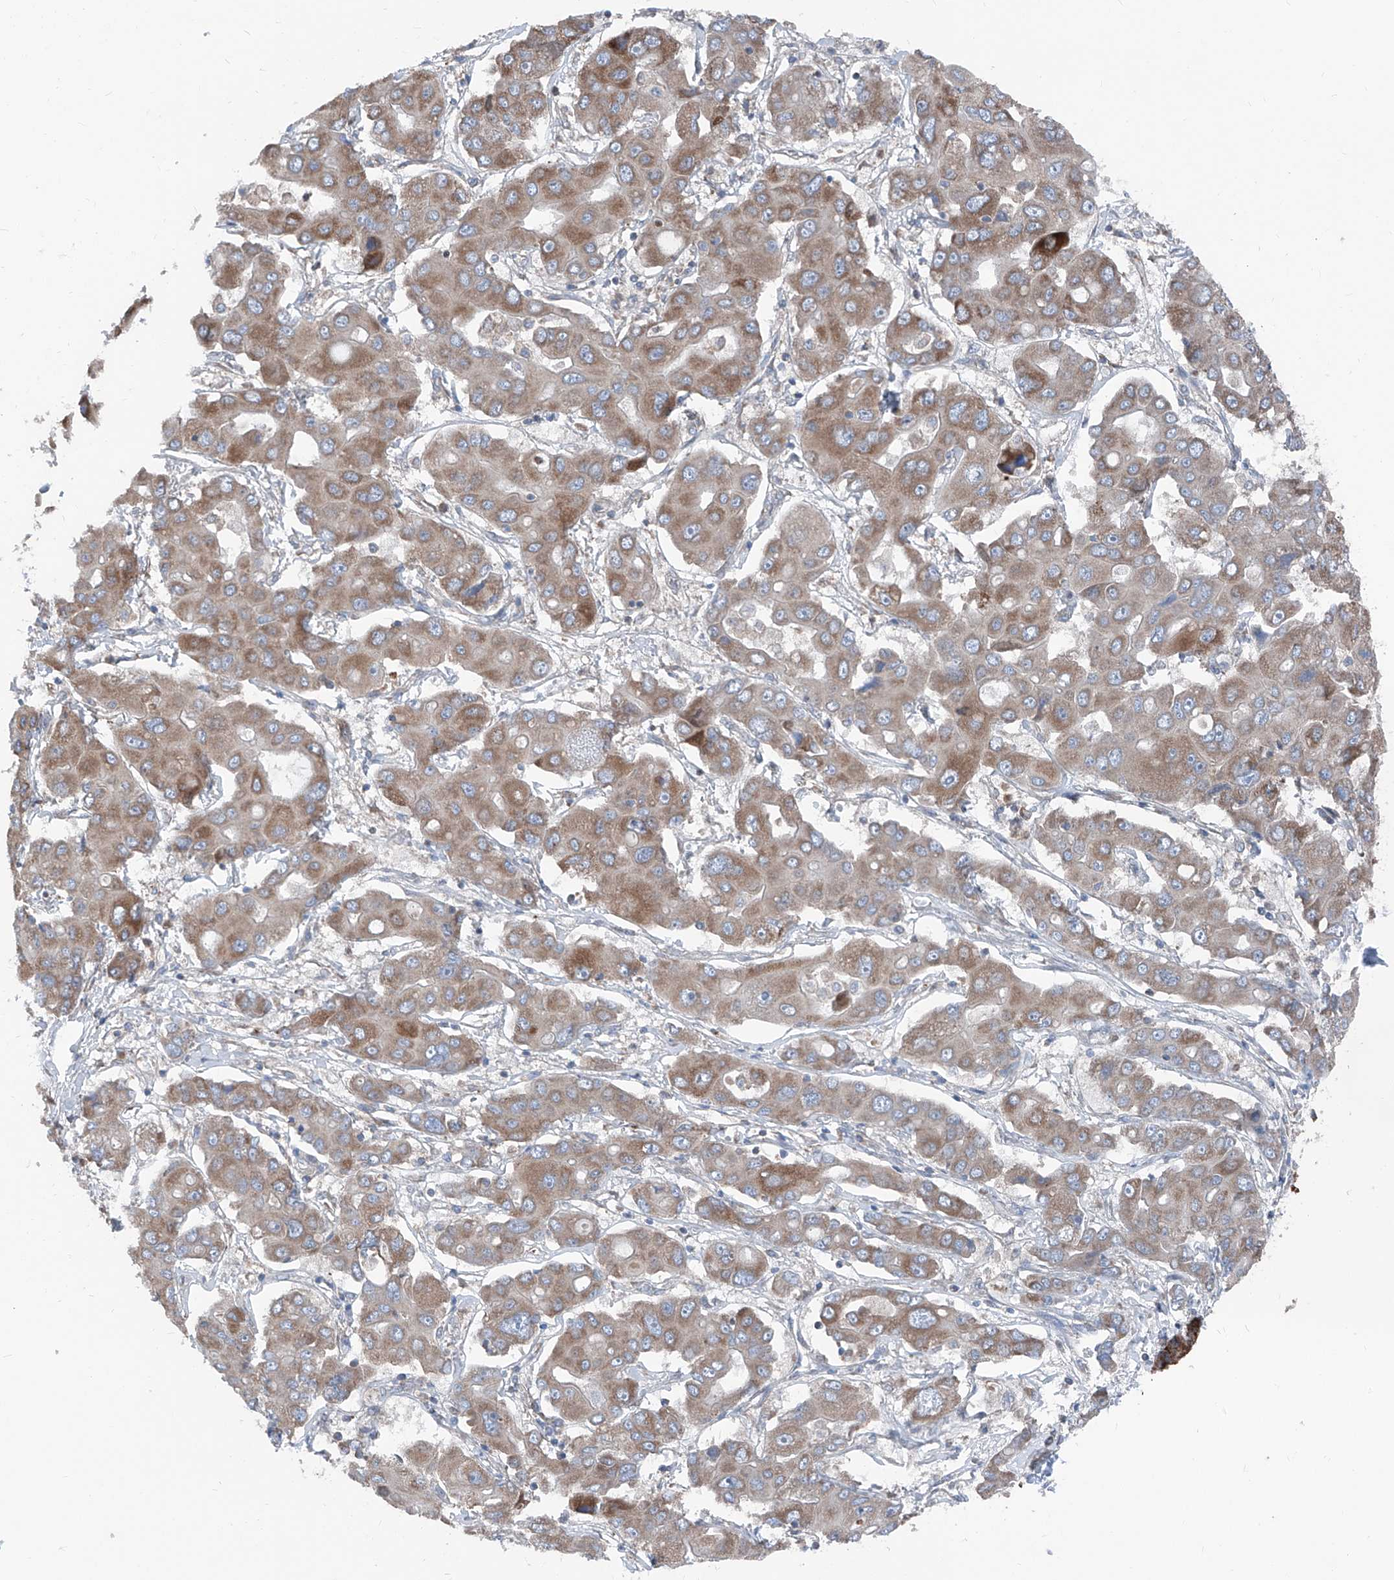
{"staining": {"intensity": "moderate", "quantity": ">75%", "location": "cytoplasmic/membranous"}, "tissue": "liver cancer", "cell_type": "Tumor cells", "image_type": "cancer", "snomed": [{"axis": "morphology", "description": "Cholangiocarcinoma"}, {"axis": "topography", "description": "Liver"}], "caption": "The photomicrograph displays a brown stain indicating the presence of a protein in the cytoplasmic/membranous of tumor cells in liver cancer (cholangiocarcinoma).", "gene": "GPAT3", "patient": {"sex": "male", "age": 67}}